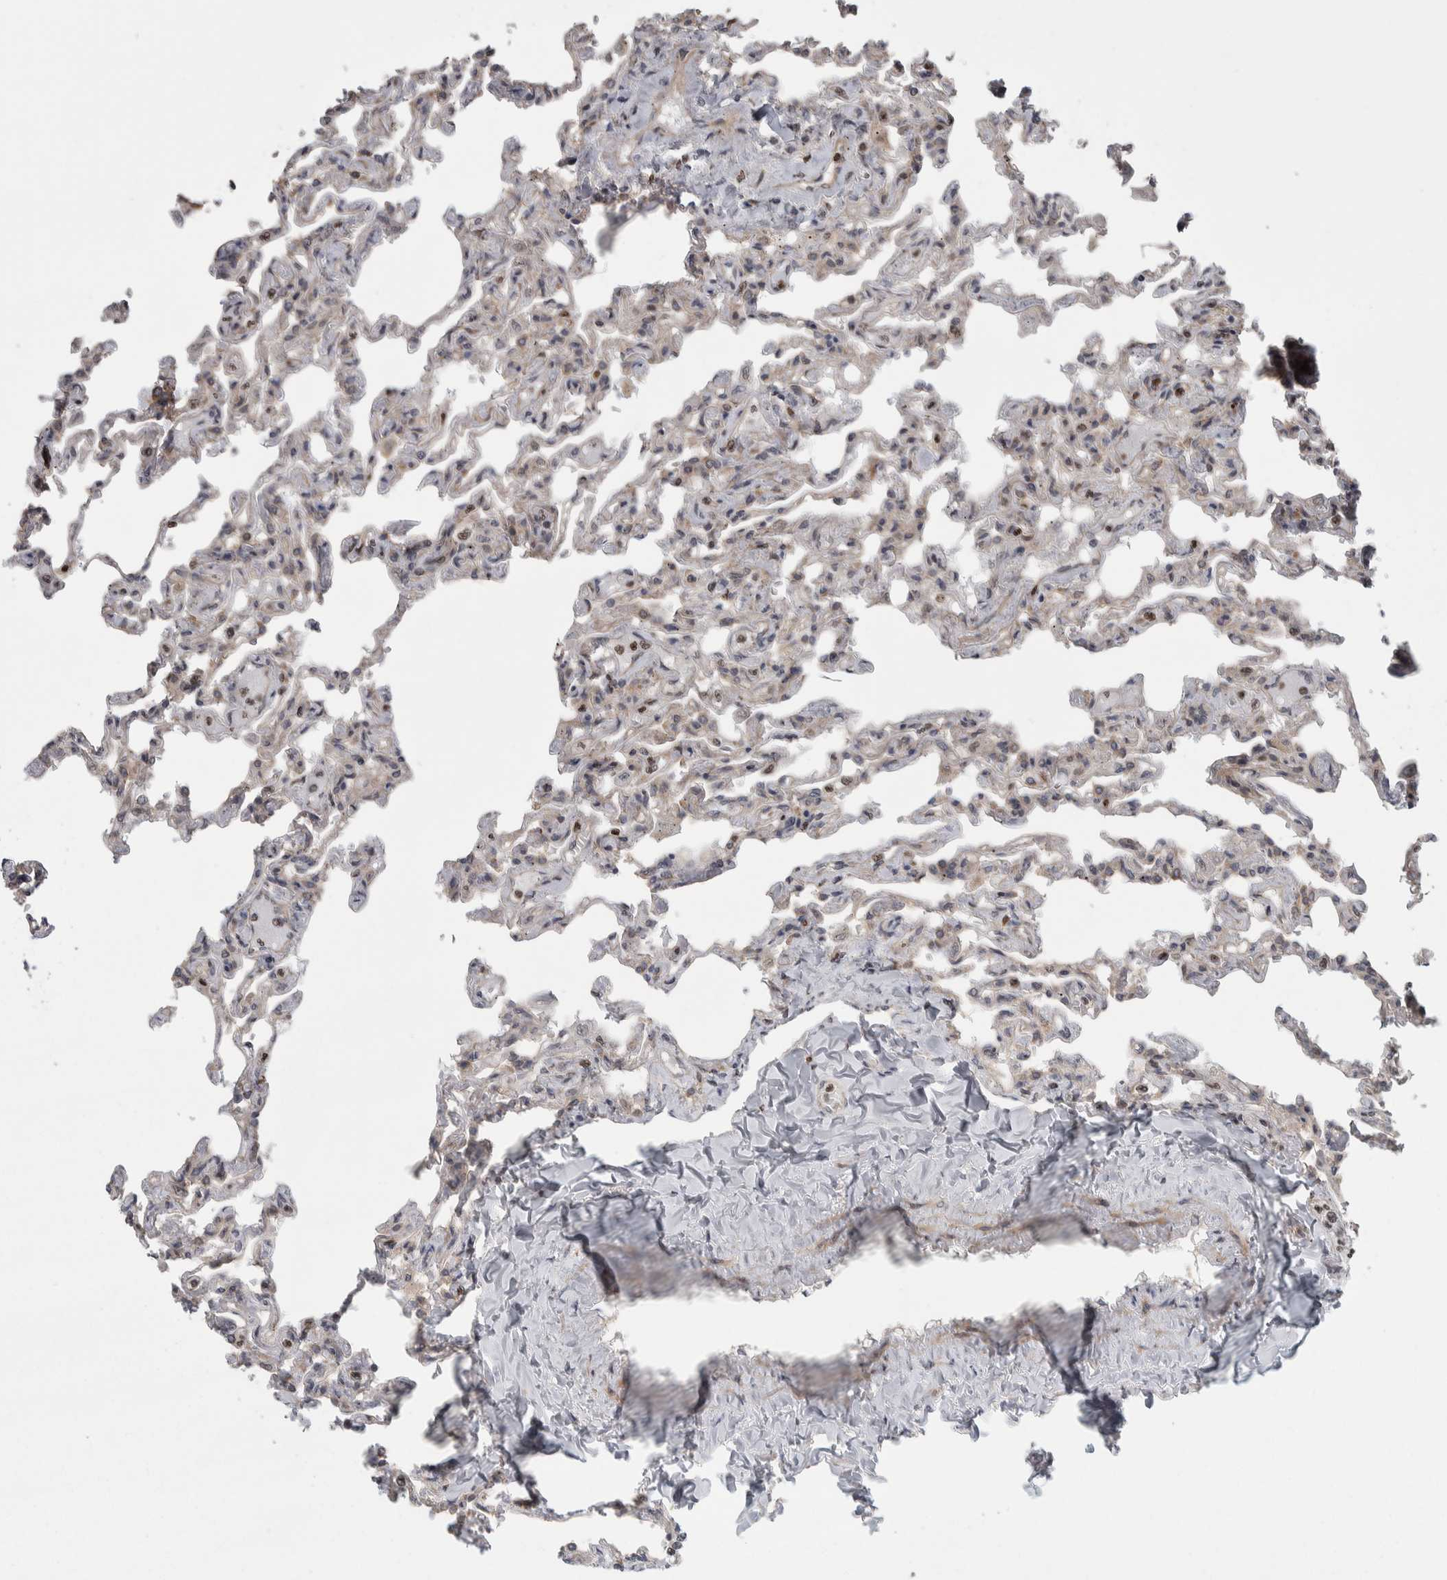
{"staining": {"intensity": "moderate", "quantity": "25%-75%", "location": "nuclear"}, "tissue": "lung", "cell_type": "Alveolar cells", "image_type": "normal", "snomed": [{"axis": "morphology", "description": "Normal tissue, NOS"}, {"axis": "topography", "description": "Lung"}], "caption": "A high-resolution micrograph shows immunohistochemistry (IHC) staining of benign lung, which displays moderate nuclear positivity in approximately 25%-75% of alveolar cells.", "gene": "CWC27", "patient": {"sex": "male", "age": 21}}